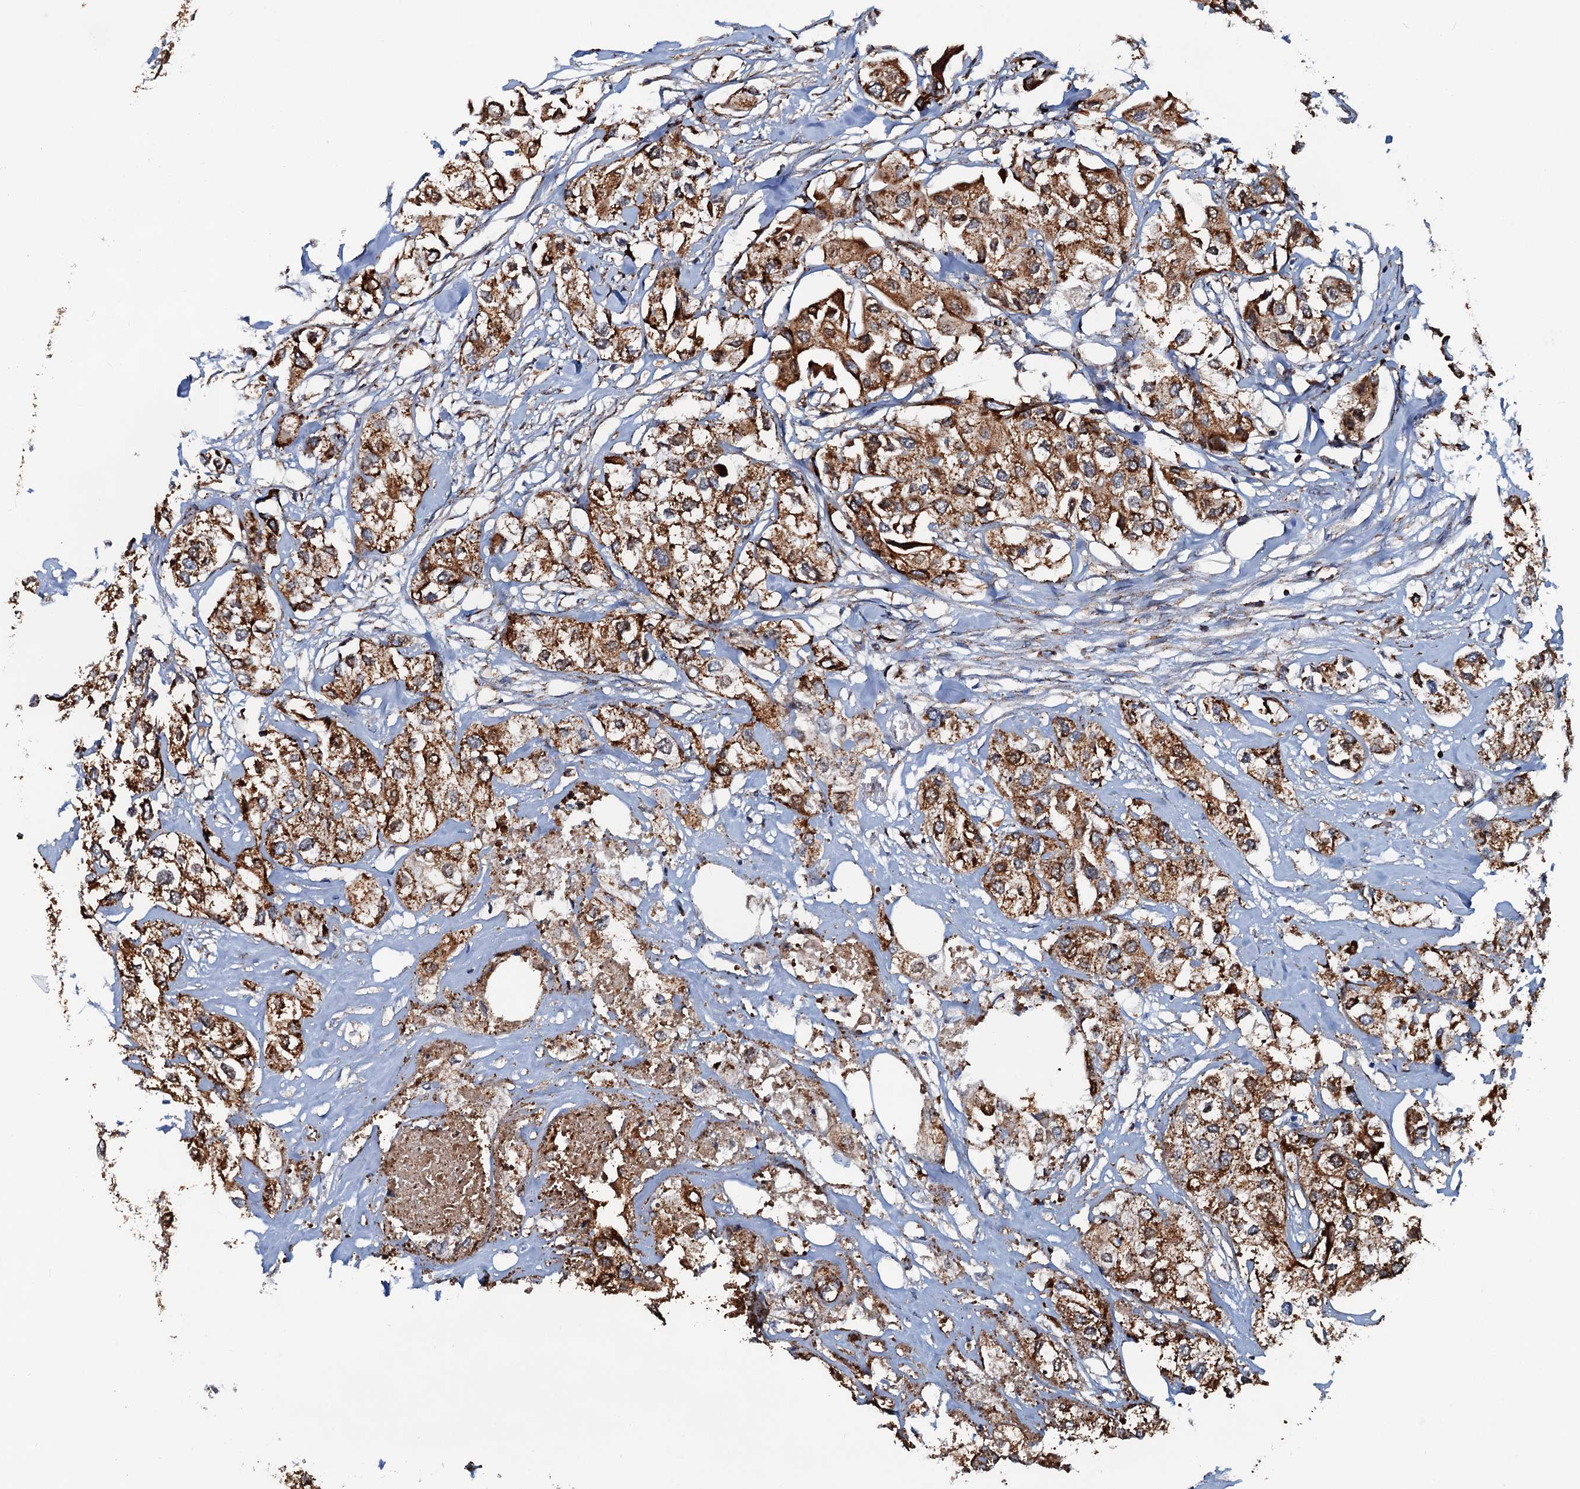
{"staining": {"intensity": "strong", "quantity": ">75%", "location": "cytoplasmic/membranous"}, "tissue": "urothelial cancer", "cell_type": "Tumor cells", "image_type": "cancer", "snomed": [{"axis": "morphology", "description": "Urothelial carcinoma, High grade"}, {"axis": "topography", "description": "Urinary bladder"}], "caption": "High-power microscopy captured an immunohistochemistry histopathology image of urothelial carcinoma (high-grade), revealing strong cytoplasmic/membranous expression in approximately >75% of tumor cells.", "gene": "AAGAB", "patient": {"sex": "male", "age": 64}}